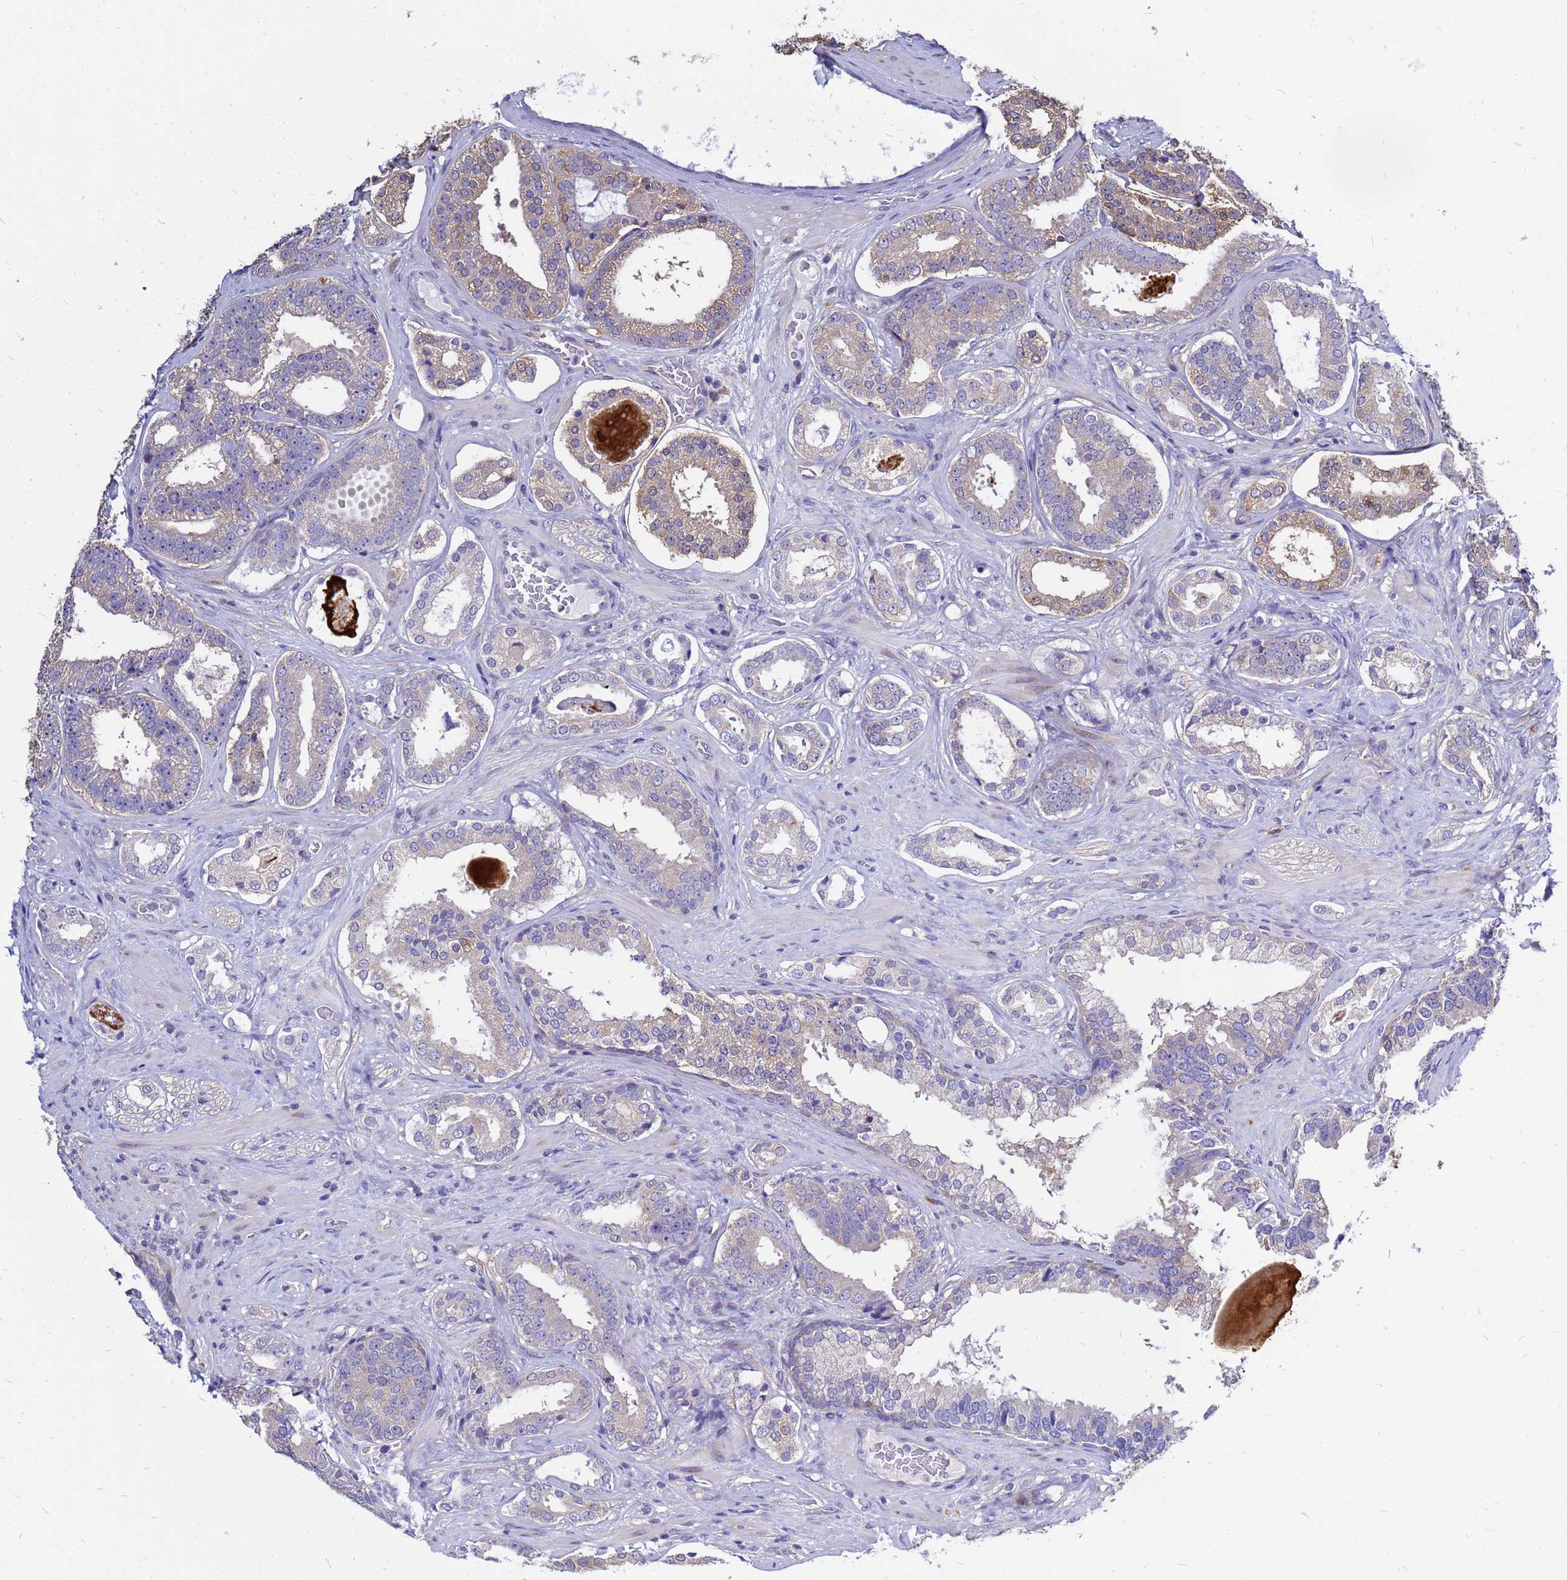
{"staining": {"intensity": "weak", "quantity": "<25%", "location": "cytoplasmic/membranous"}, "tissue": "prostate cancer", "cell_type": "Tumor cells", "image_type": "cancer", "snomed": [{"axis": "morphology", "description": "Adenocarcinoma, High grade"}, {"axis": "topography", "description": "Prostate"}], "caption": "Histopathology image shows no significant protein staining in tumor cells of prostate adenocarcinoma (high-grade).", "gene": "MOB2", "patient": {"sex": "male", "age": 60}}